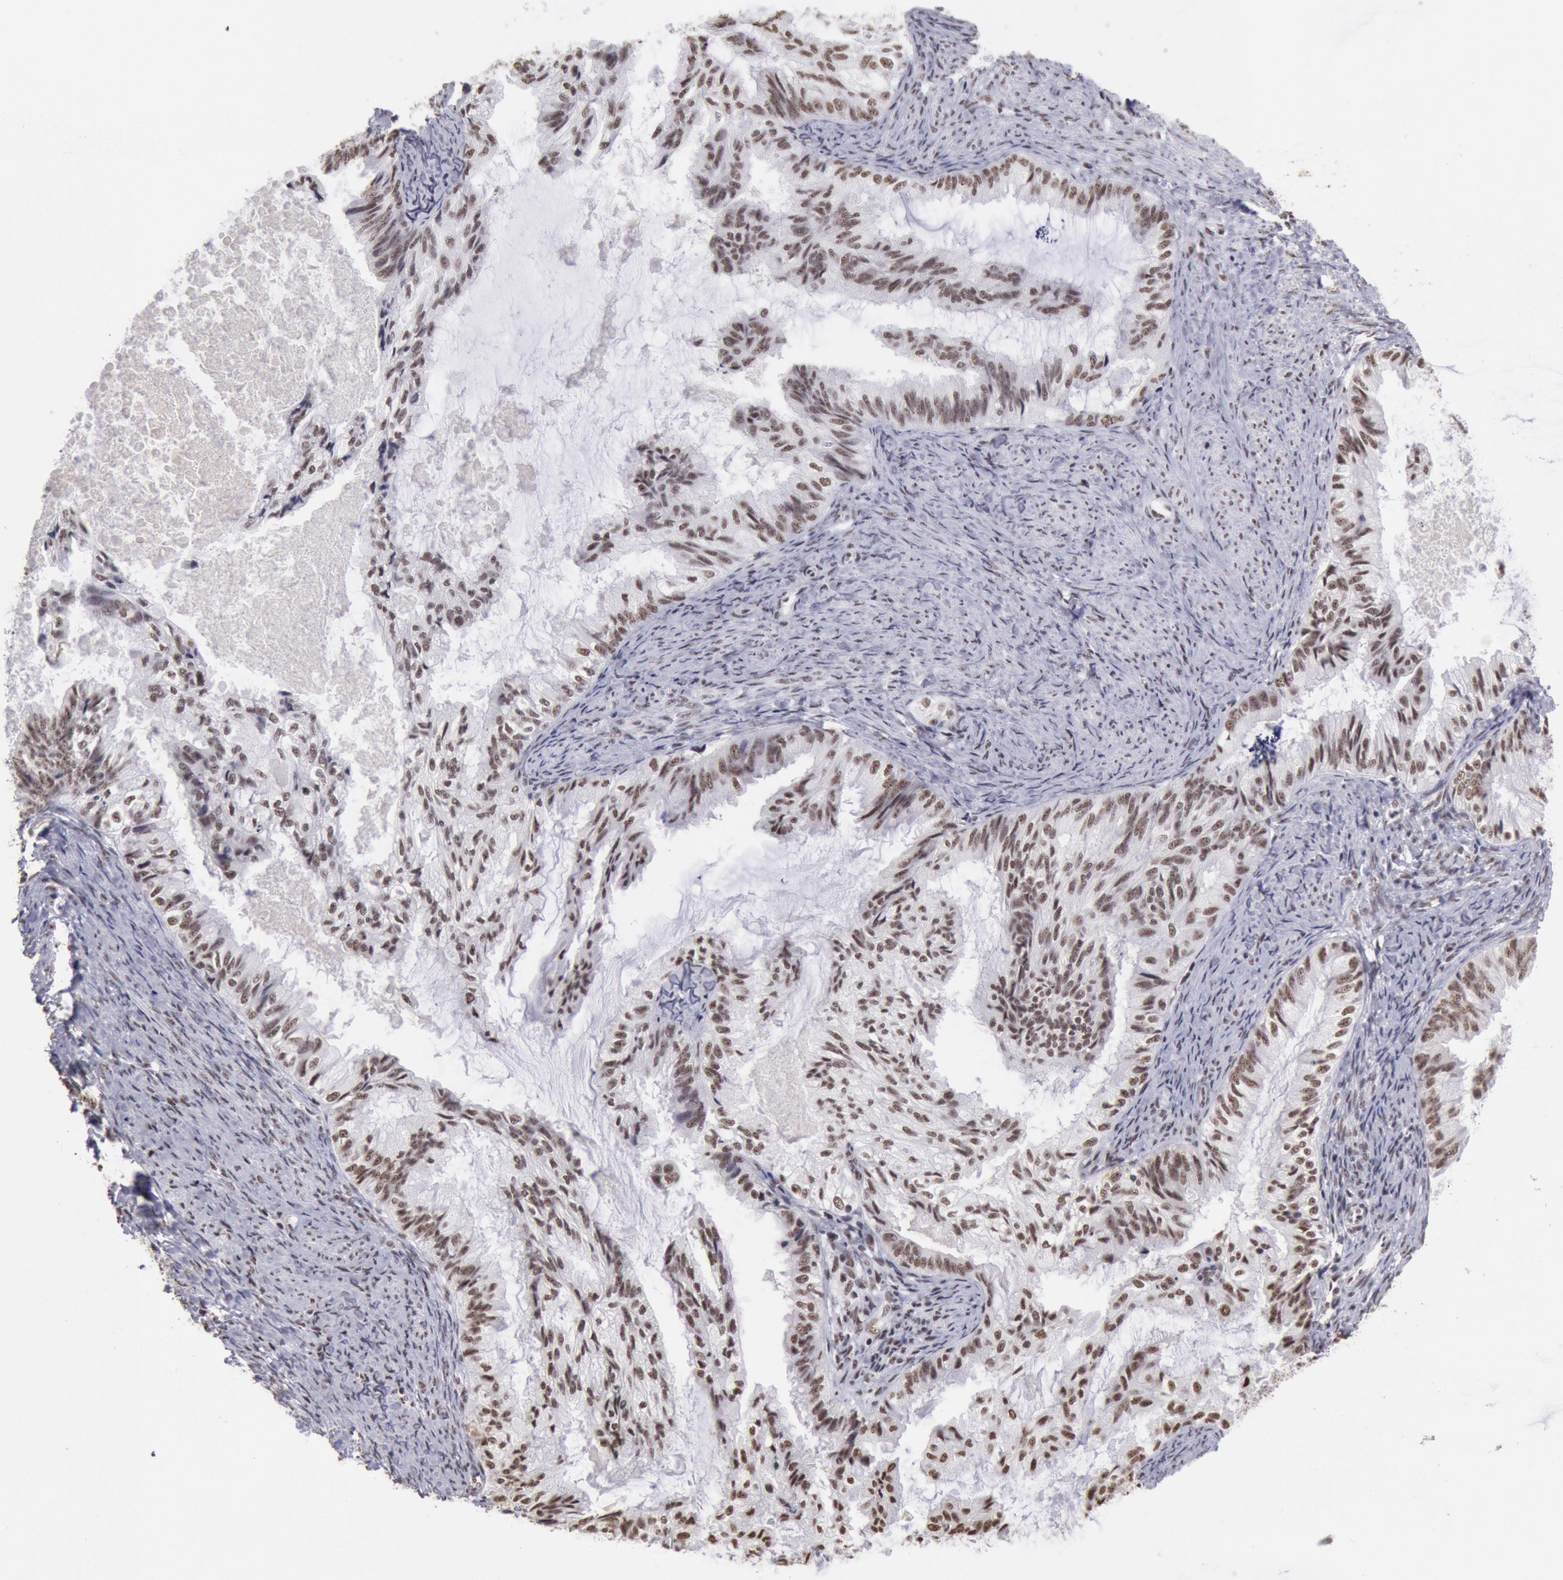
{"staining": {"intensity": "moderate", "quantity": ">75%", "location": "nuclear"}, "tissue": "endometrial cancer", "cell_type": "Tumor cells", "image_type": "cancer", "snomed": [{"axis": "morphology", "description": "Adenocarcinoma, NOS"}, {"axis": "topography", "description": "Endometrium"}], "caption": "Endometrial cancer (adenocarcinoma) stained for a protein (brown) shows moderate nuclear positive expression in approximately >75% of tumor cells.", "gene": "SNRPD3", "patient": {"sex": "female", "age": 86}}